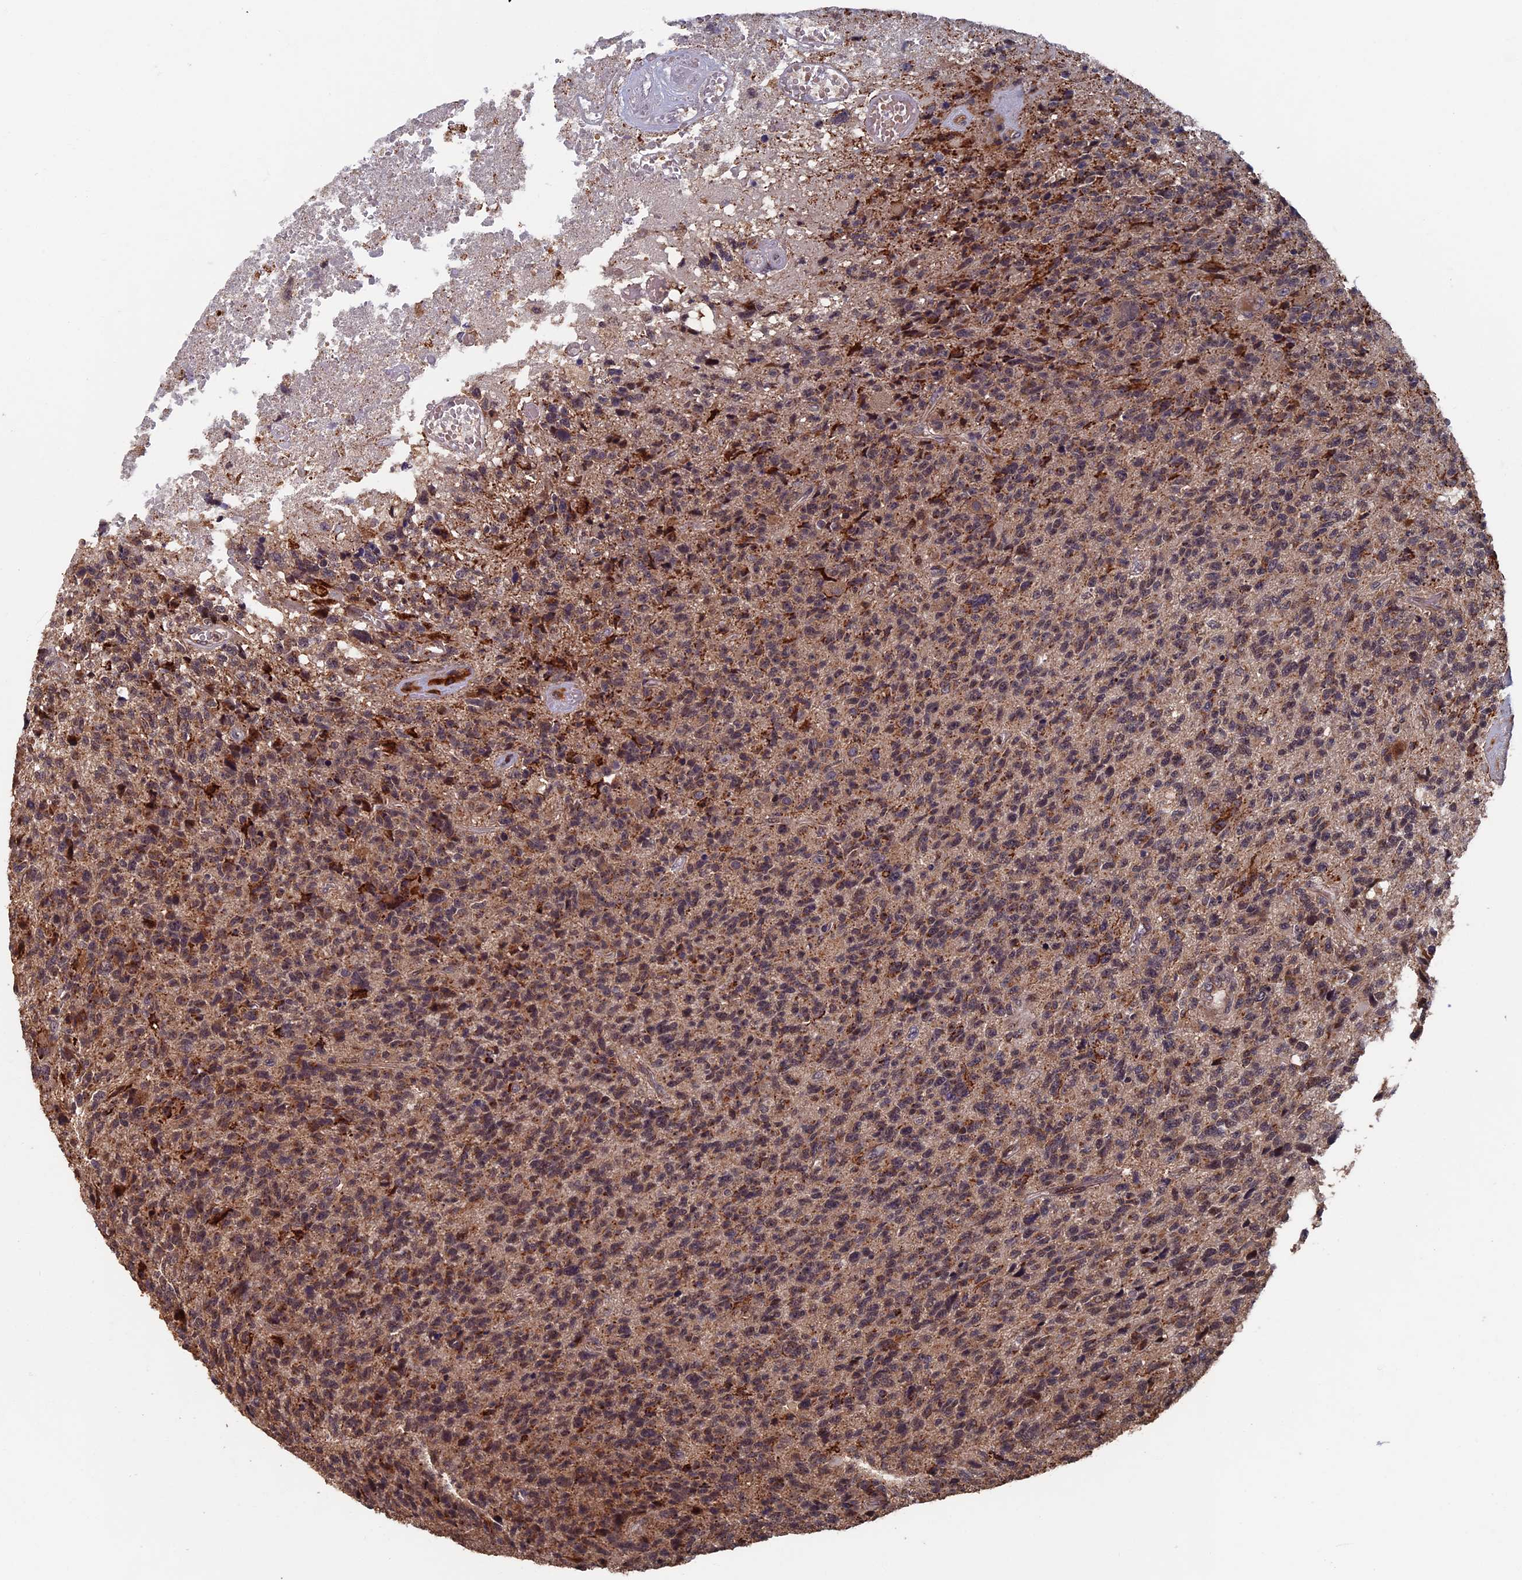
{"staining": {"intensity": "moderate", "quantity": "25%-75%", "location": "cytoplasmic/membranous"}, "tissue": "glioma", "cell_type": "Tumor cells", "image_type": "cancer", "snomed": [{"axis": "morphology", "description": "Glioma, malignant, High grade"}, {"axis": "topography", "description": "Brain"}], "caption": "Tumor cells reveal moderate cytoplasmic/membranous staining in about 25%-75% of cells in glioma. The staining was performed using DAB, with brown indicating positive protein expression. Nuclei are stained blue with hematoxylin.", "gene": "RASGRF1", "patient": {"sex": "male", "age": 76}}